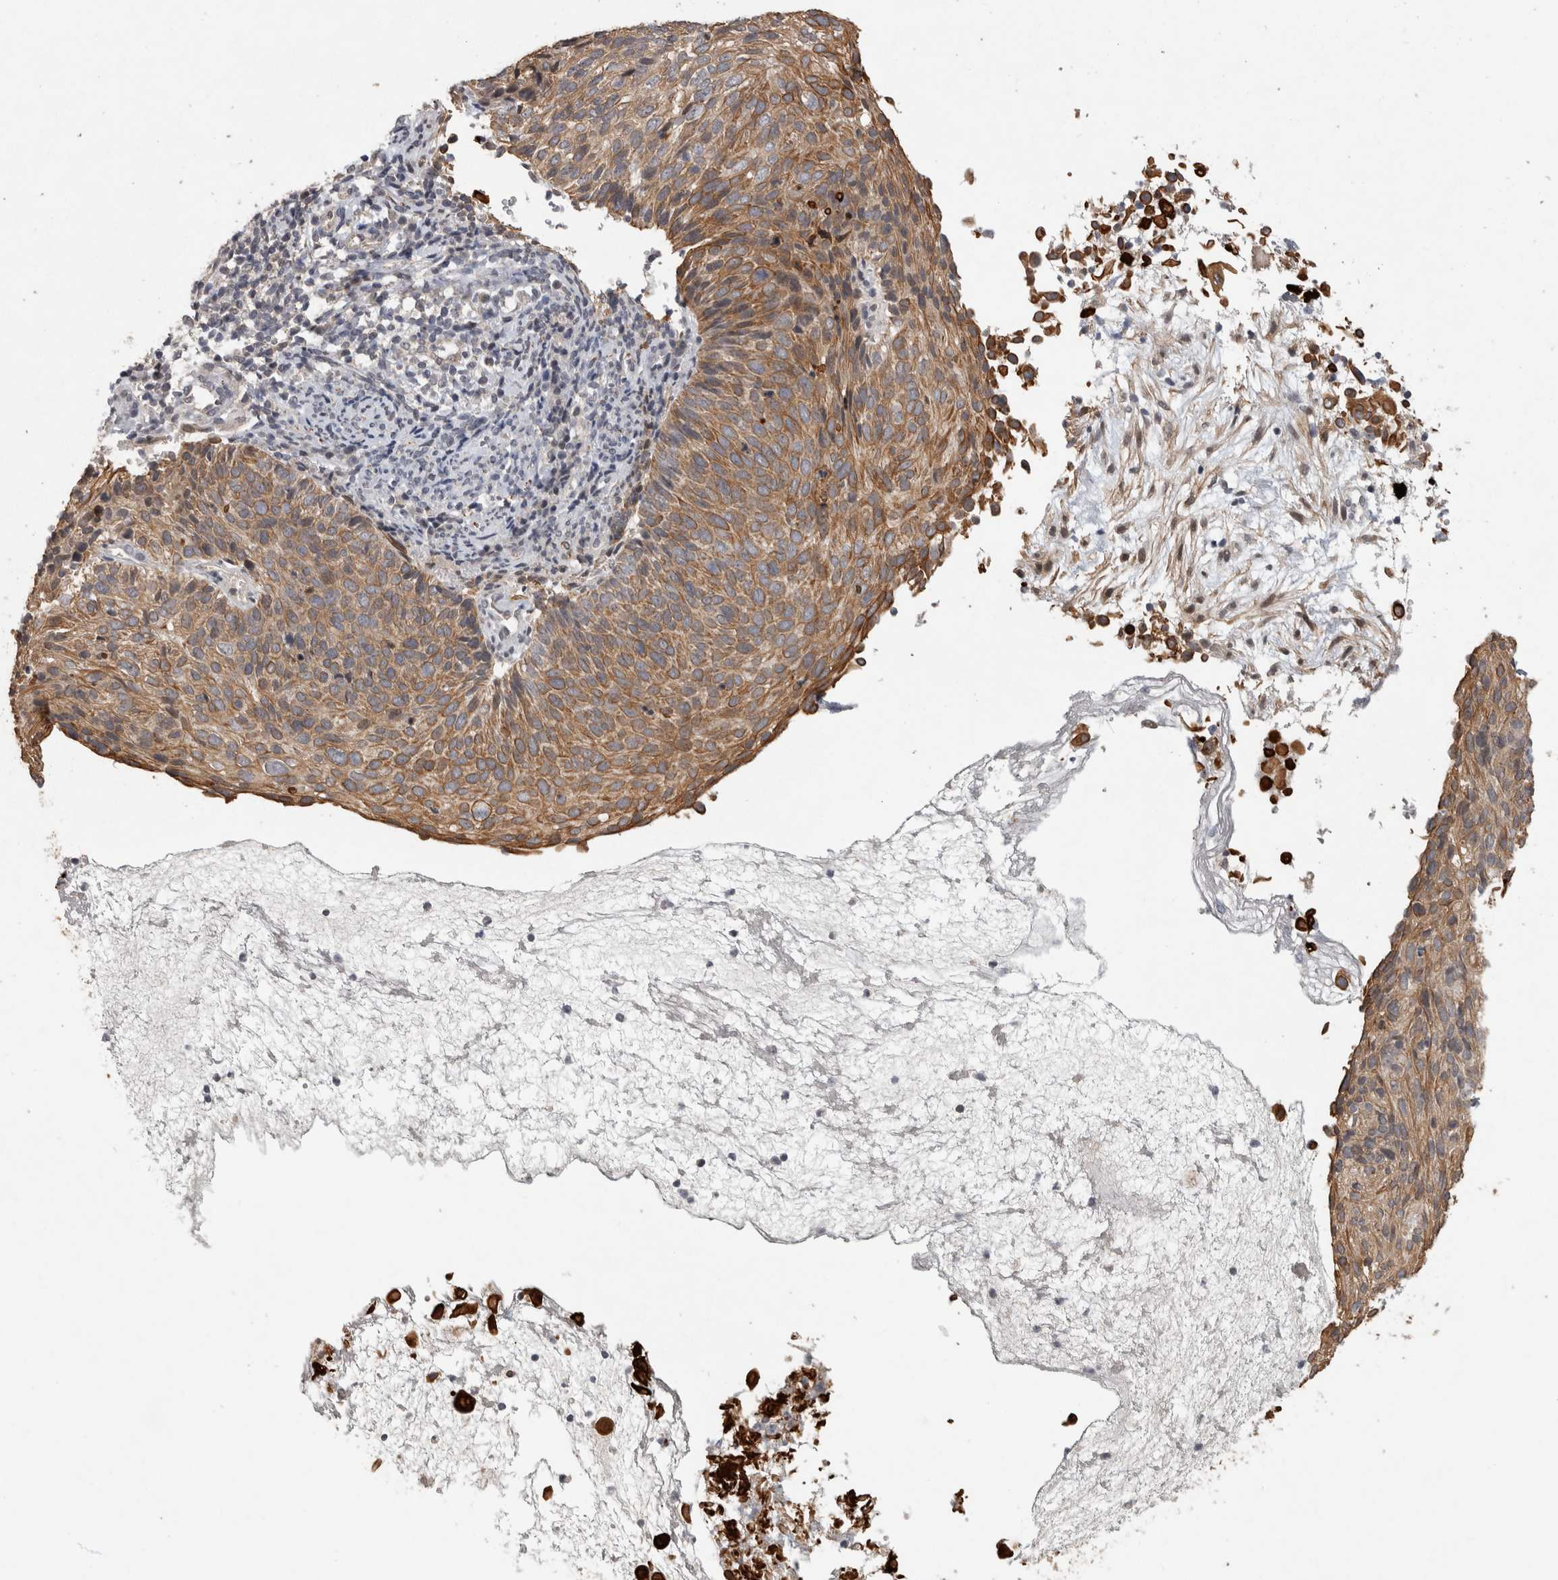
{"staining": {"intensity": "moderate", "quantity": ">75%", "location": "cytoplasmic/membranous"}, "tissue": "cervical cancer", "cell_type": "Tumor cells", "image_type": "cancer", "snomed": [{"axis": "morphology", "description": "Squamous cell carcinoma, NOS"}, {"axis": "topography", "description": "Cervix"}], "caption": "The micrograph displays staining of squamous cell carcinoma (cervical), revealing moderate cytoplasmic/membranous protein staining (brown color) within tumor cells. The protein is stained brown, and the nuclei are stained in blue (DAB IHC with brightfield microscopy, high magnification).", "gene": "RHPN1", "patient": {"sex": "female", "age": 74}}